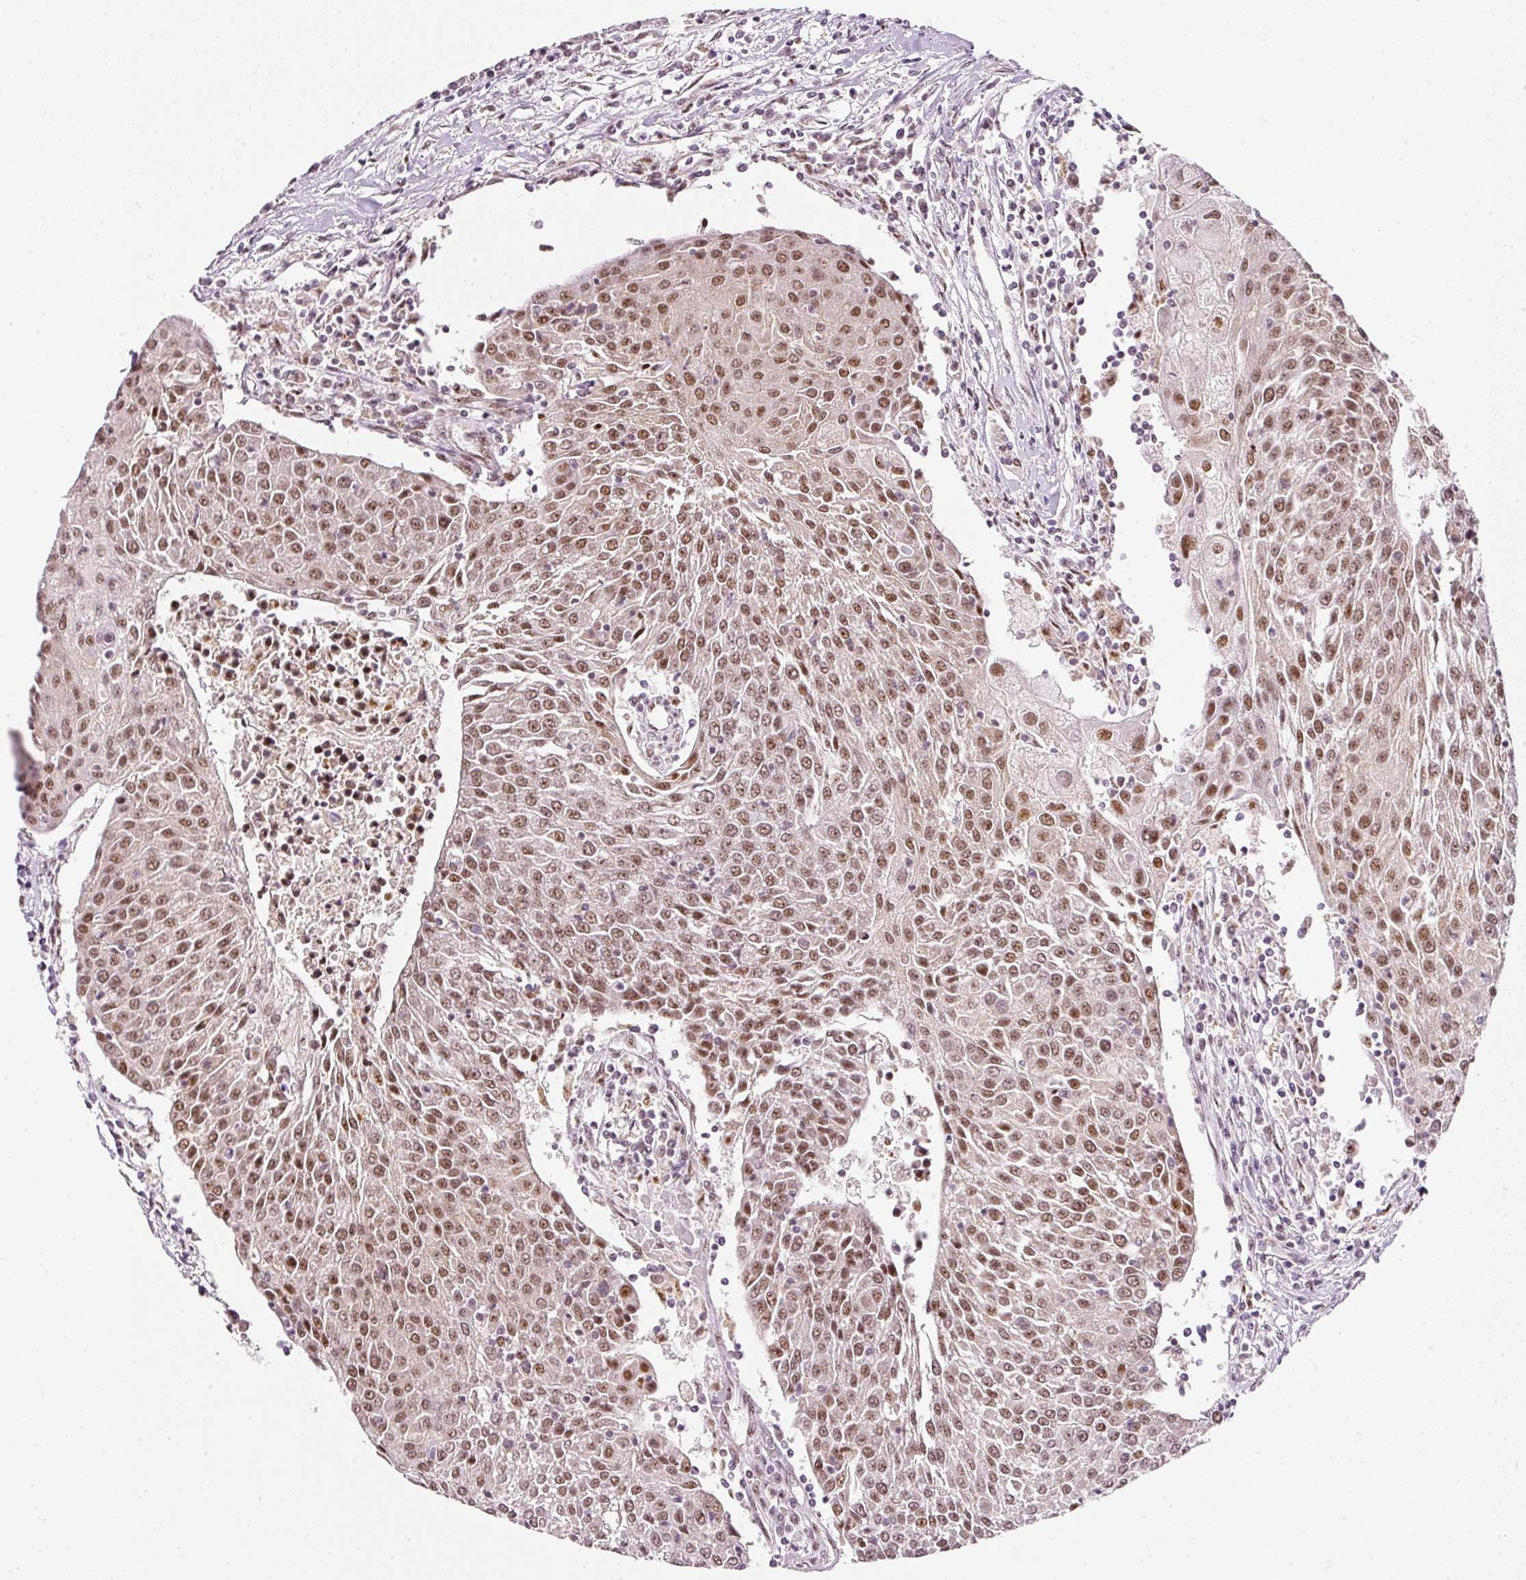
{"staining": {"intensity": "moderate", "quantity": ">75%", "location": "nuclear"}, "tissue": "urothelial cancer", "cell_type": "Tumor cells", "image_type": "cancer", "snomed": [{"axis": "morphology", "description": "Urothelial carcinoma, High grade"}, {"axis": "topography", "description": "Urinary bladder"}], "caption": "Protein expression analysis of urothelial cancer exhibits moderate nuclear staining in approximately >75% of tumor cells.", "gene": "FSTL3", "patient": {"sex": "female", "age": 85}}